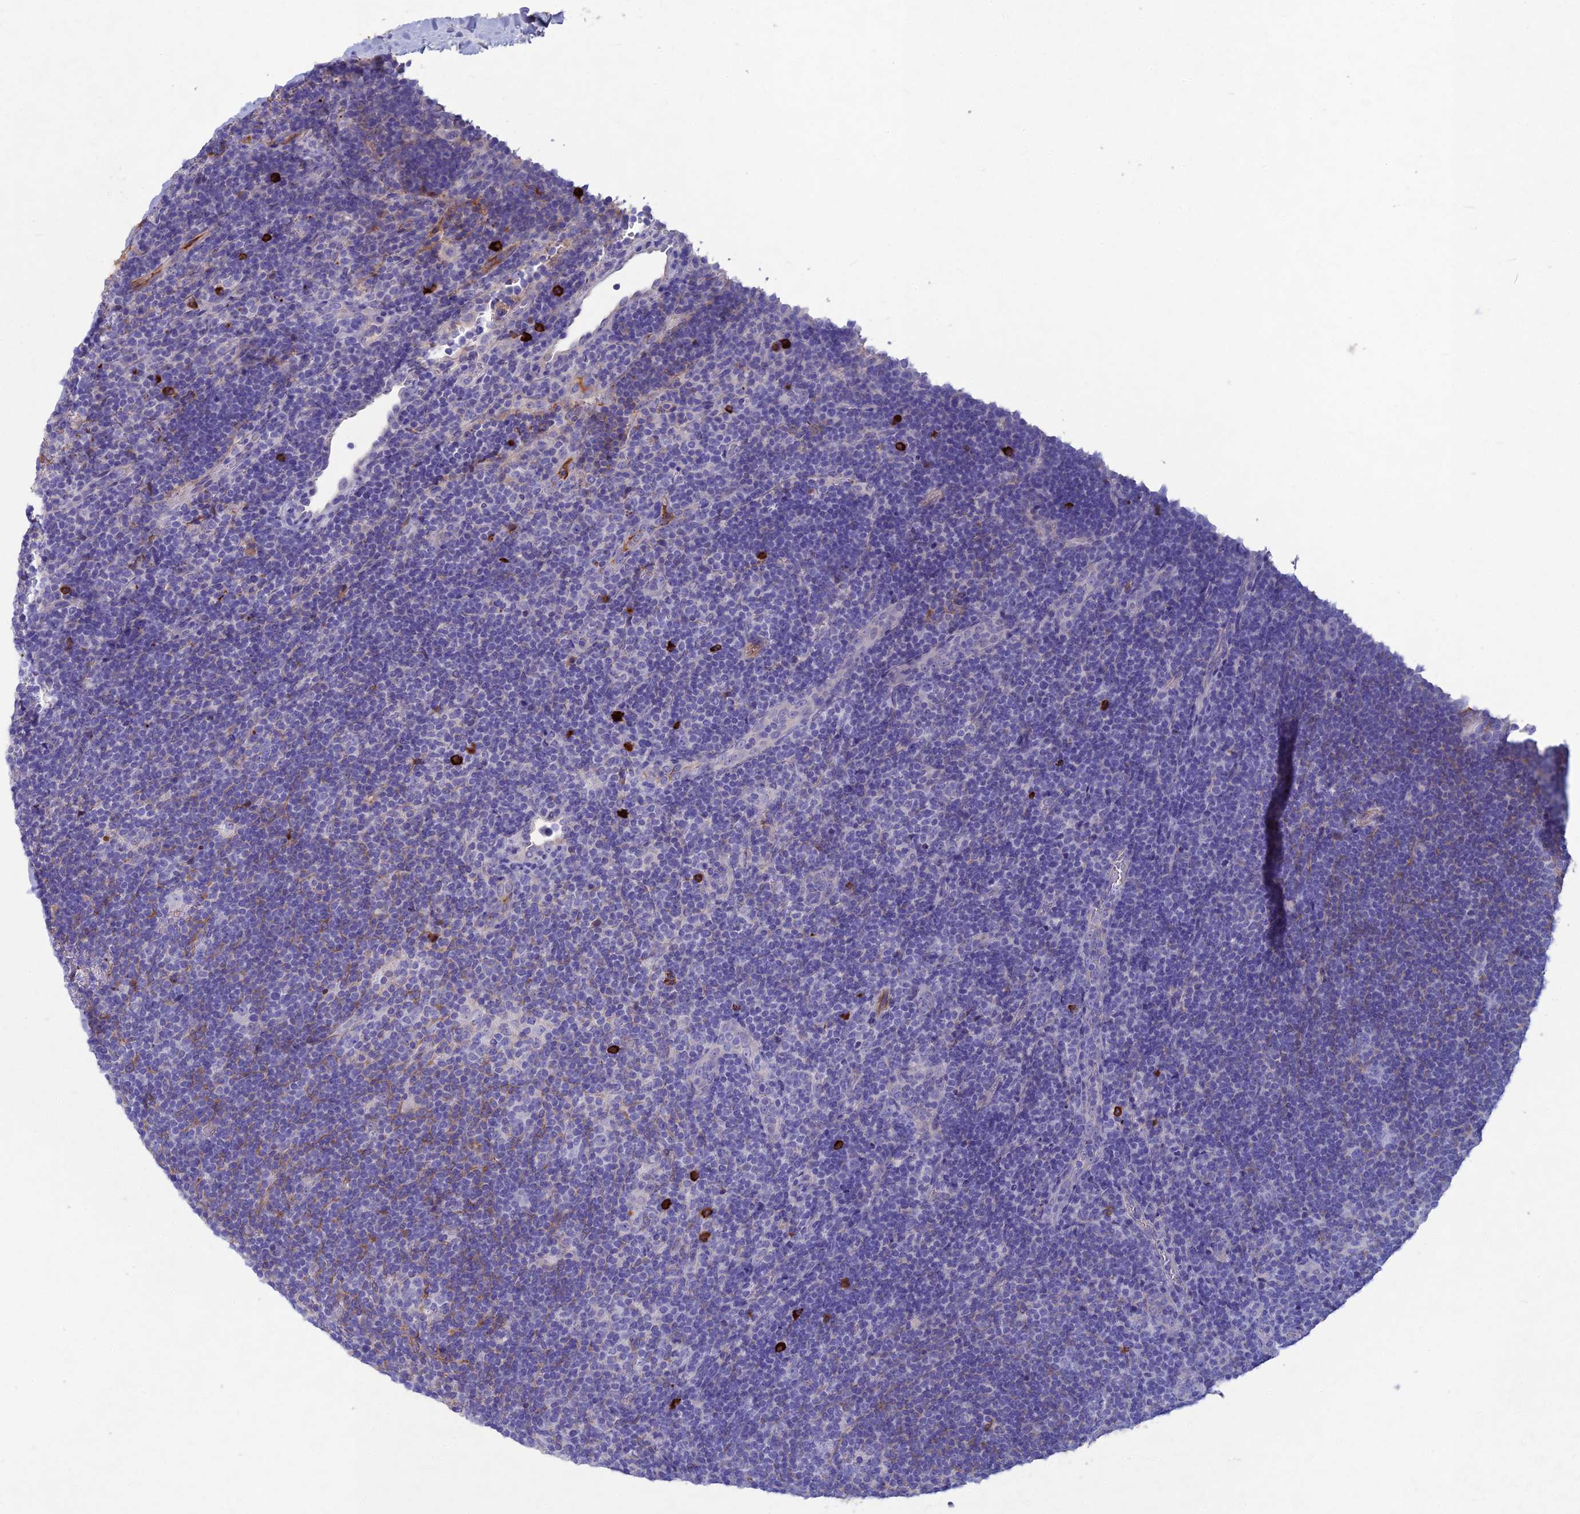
{"staining": {"intensity": "negative", "quantity": "none", "location": "none"}, "tissue": "lymphoma", "cell_type": "Tumor cells", "image_type": "cancer", "snomed": [{"axis": "morphology", "description": "Hodgkin's disease, NOS"}, {"axis": "topography", "description": "Lymph node"}], "caption": "Histopathology image shows no significant protein staining in tumor cells of lymphoma.", "gene": "SNAP91", "patient": {"sex": "female", "age": 57}}